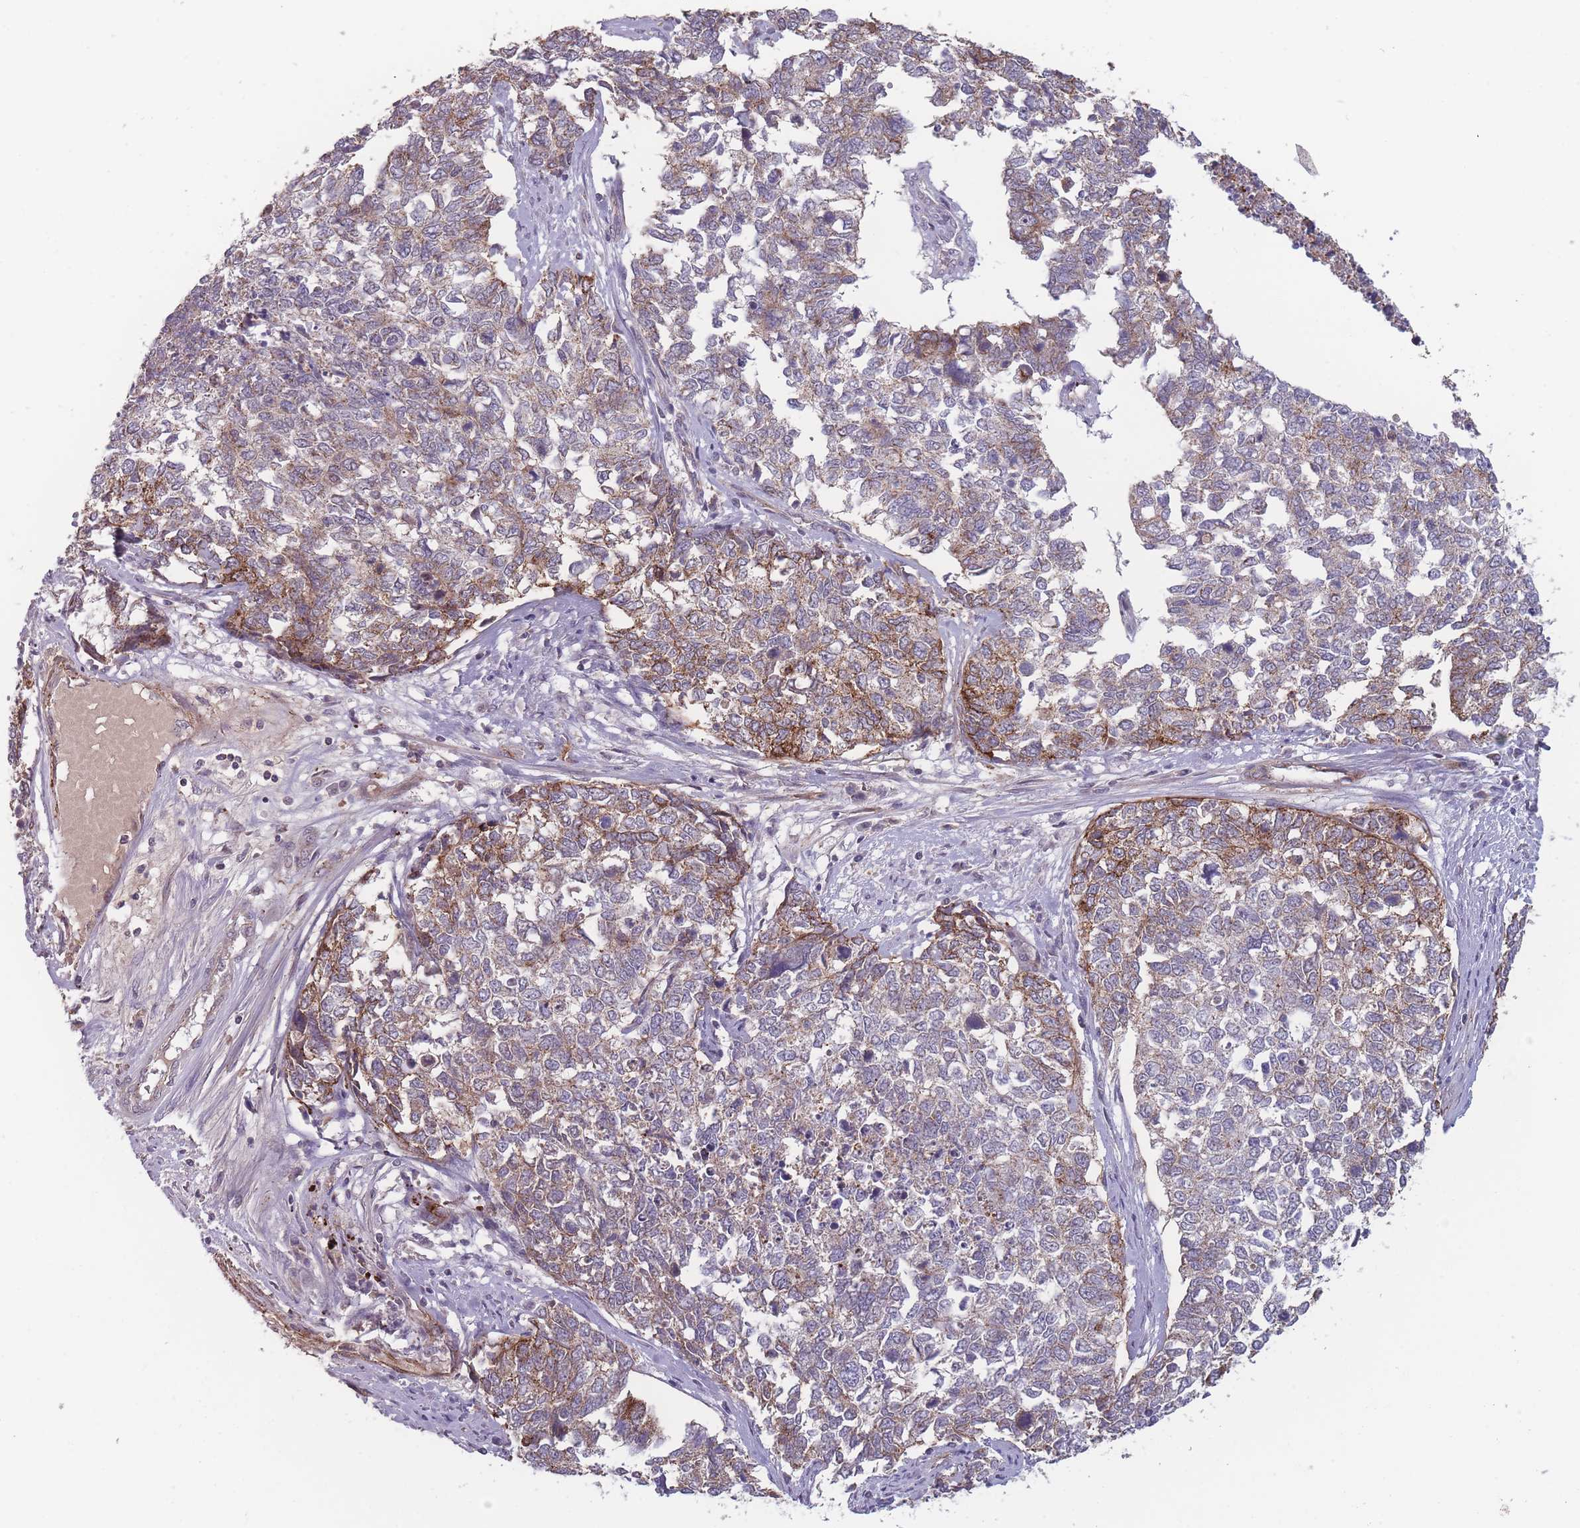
{"staining": {"intensity": "moderate", "quantity": "<25%", "location": "cytoplasmic/membranous"}, "tissue": "cervical cancer", "cell_type": "Tumor cells", "image_type": "cancer", "snomed": [{"axis": "morphology", "description": "Squamous cell carcinoma, NOS"}, {"axis": "topography", "description": "Cervix"}], "caption": "Protein expression by immunohistochemistry (IHC) reveals moderate cytoplasmic/membranous staining in about <25% of tumor cells in cervical cancer.", "gene": "TMEM232", "patient": {"sex": "female", "age": 63}}